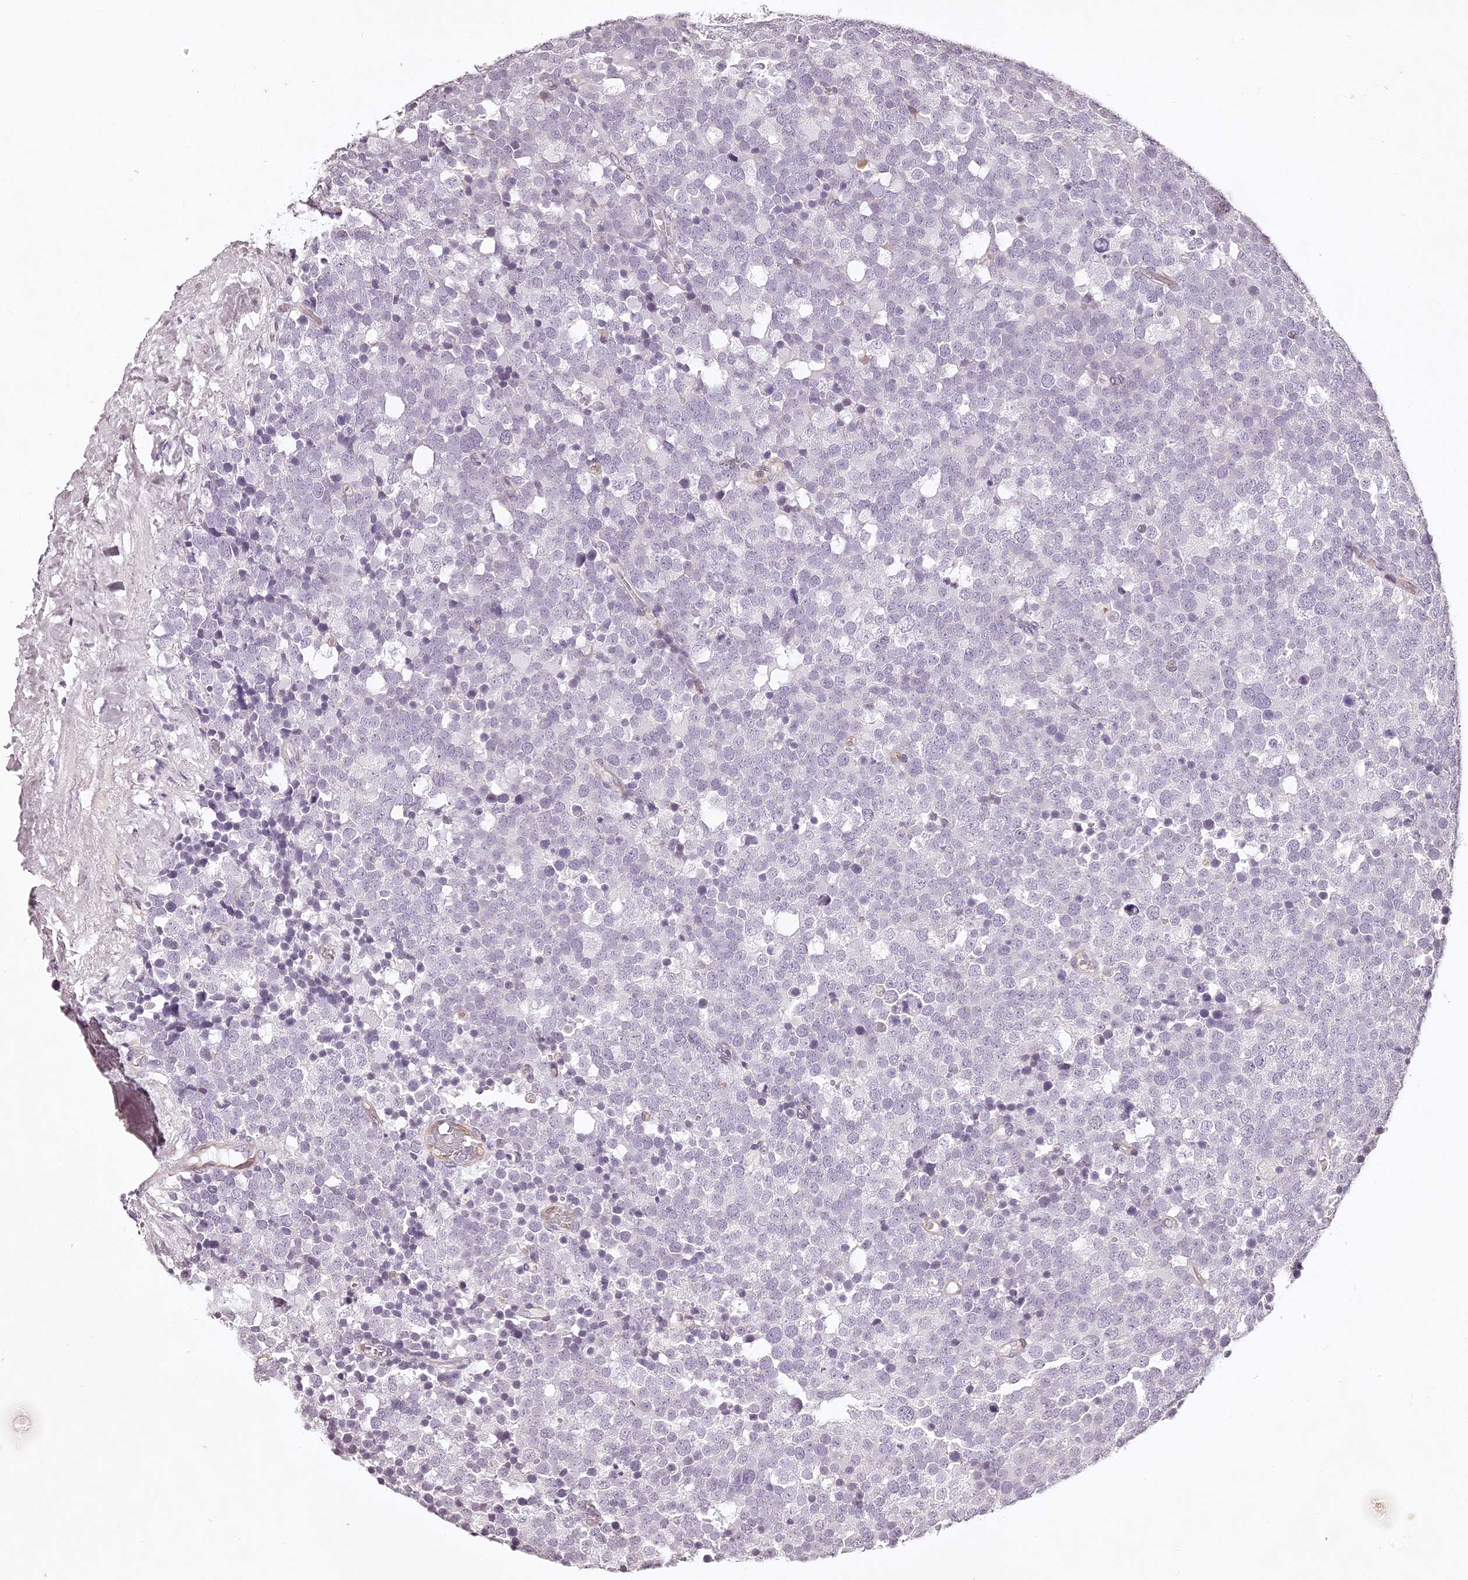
{"staining": {"intensity": "negative", "quantity": "none", "location": "none"}, "tissue": "testis cancer", "cell_type": "Tumor cells", "image_type": "cancer", "snomed": [{"axis": "morphology", "description": "Seminoma, NOS"}, {"axis": "topography", "description": "Testis"}], "caption": "Testis cancer (seminoma) was stained to show a protein in brown. There is no significant staining in tumor cells. (DAB (3,3'-diaminobenzidine) immunohistochemistry (IHC), high magnification).", "gene": "ELAPOR1", "patient": {"sex": "male", "age": 71}}